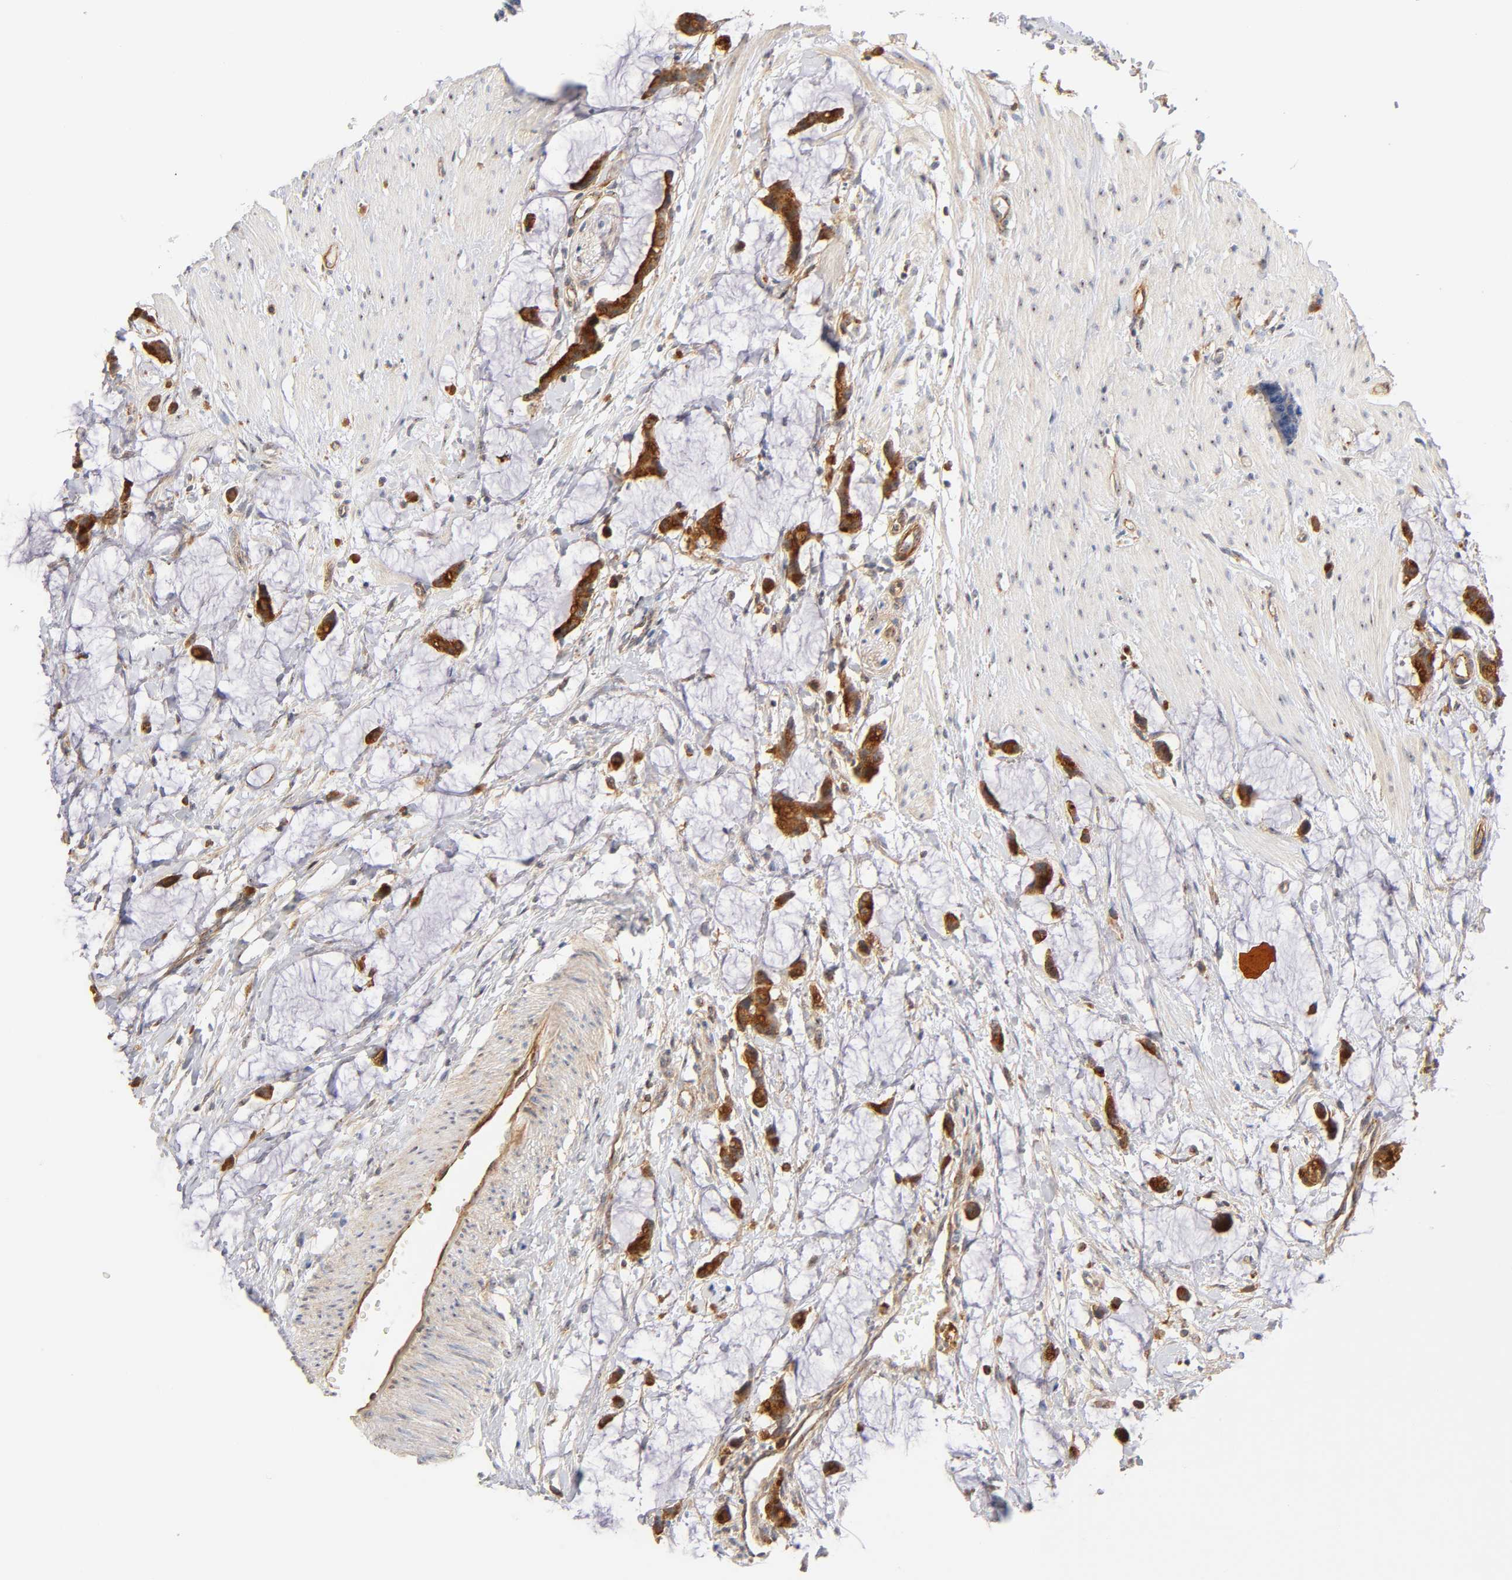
{"staining": {"intensity": "strong", "quantity": ">75%", "location": "cytoplasmic/membranous"}, "tissue": "colorectal cancer", "cell_type": "Tumor cells", "image_type": "cancer", "snomed": [{"axis": "morphology", "description": "Adenocarcinoma, NOS"}, {"axis": "topography", "description": "Colon"}], "caption": "The image exhibits a brown stain indicating the presence of a protein in the cytoplasmic/membranous of tumor cells in colorectal adenocarcinoma.", "gene": "PLD1", "patient": {"sex": "male", "age": 14}}